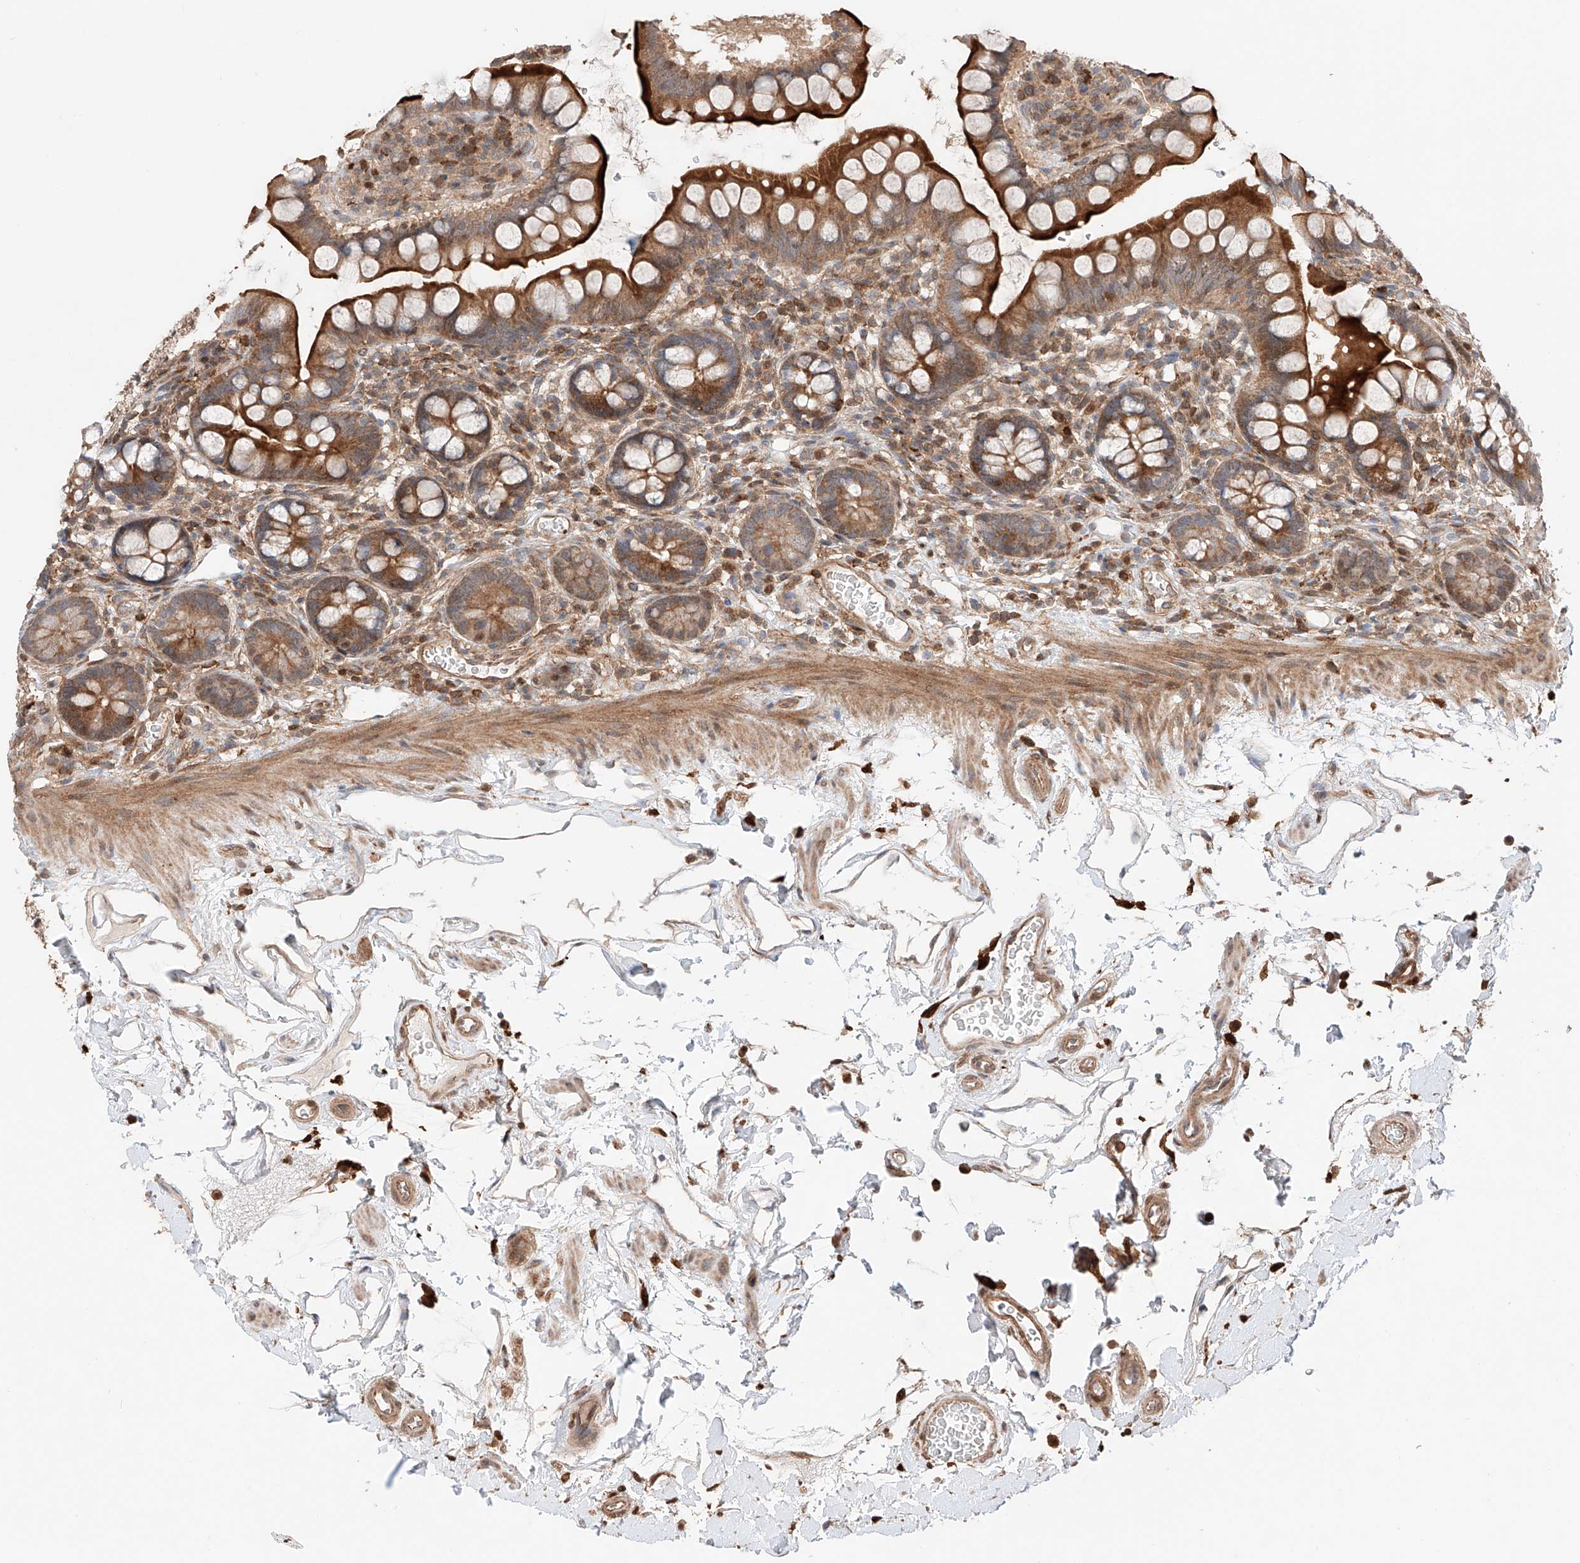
{"staining": {"intensity": "strong", "quantity": ">75%", "location": "cytoplasmic/membranous"}, "tissue": "small intestine", "cell_type": "Glandular cells", "image_type": "normal", "snomed": [{"axis": "morphology", "description": "Normal tissue, NOS"}, {"axis": "topography", "description": "Small intestine"}], "caption": "Immunohistochemistry (DAB) staining of unremarkable human small intestine exhibits strong cytoplasmic/membranous protein positivity in about >75% of glandular cells. The protein is shown in brown color, while the nuclei are stained blue.", "gene": "IGSF22", "patient": {"sex": "female", "age": 64}}